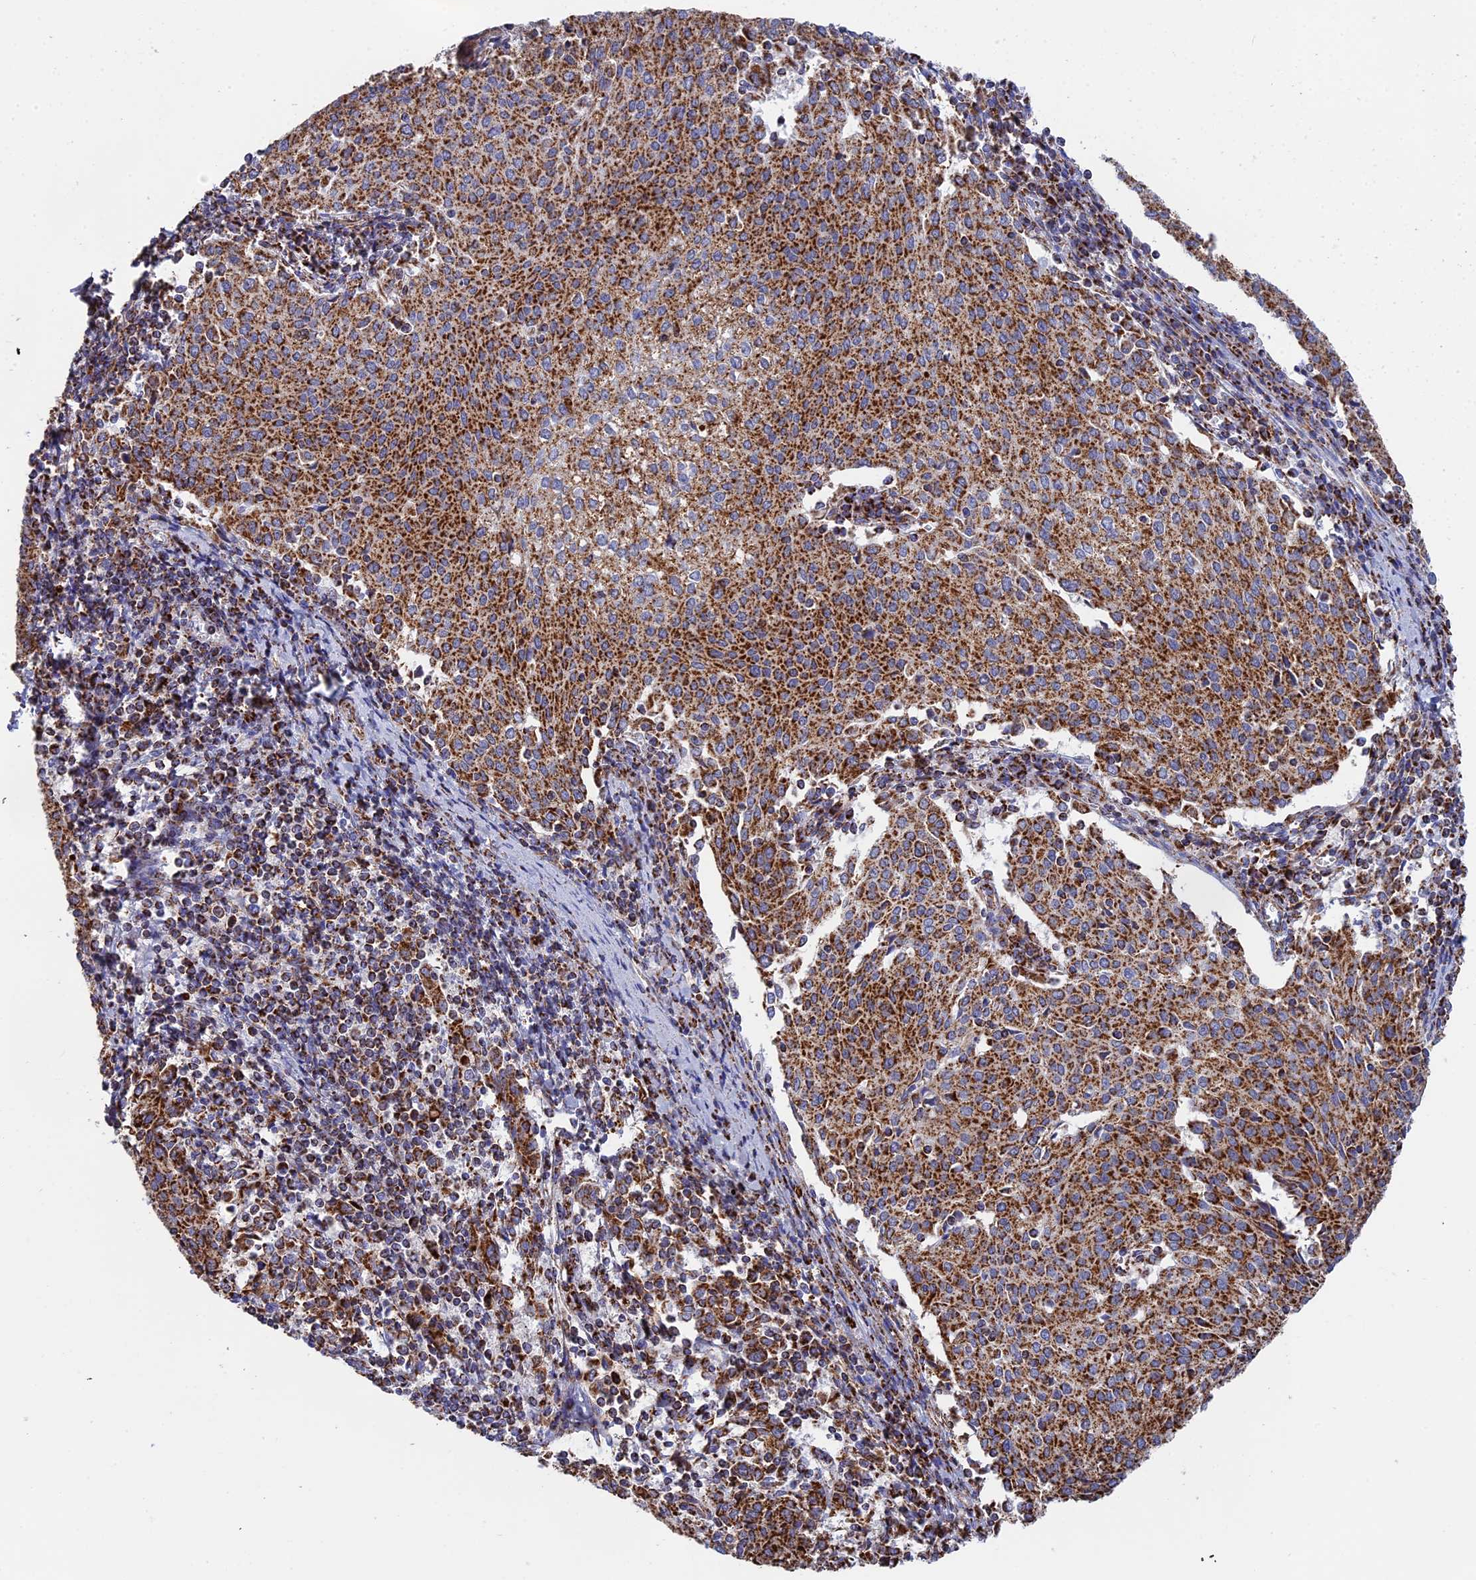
{"staining": {"intensity": "moderate", "quantity": ">75%", "location": "cytoplasmic/membranous"}, "tissue": "cervical cancer", "cell_type": "Tumor cells", "image_type": "cancer", "snomed": [{"axis": "morphology", "description": "Squamous cell carcinoma, NOS"}, {"axis": "topography", "description": "Cervix"}], "caption": "This micrograph reveals immunohistochemistry staining of squamous cell carcinoma (cervical), with medium moderate cytoplasmic/membranous staining in about >75% of tumor cells.", "gene": "NDUFA5", "patient": {"sex": "female", "age": 46}}